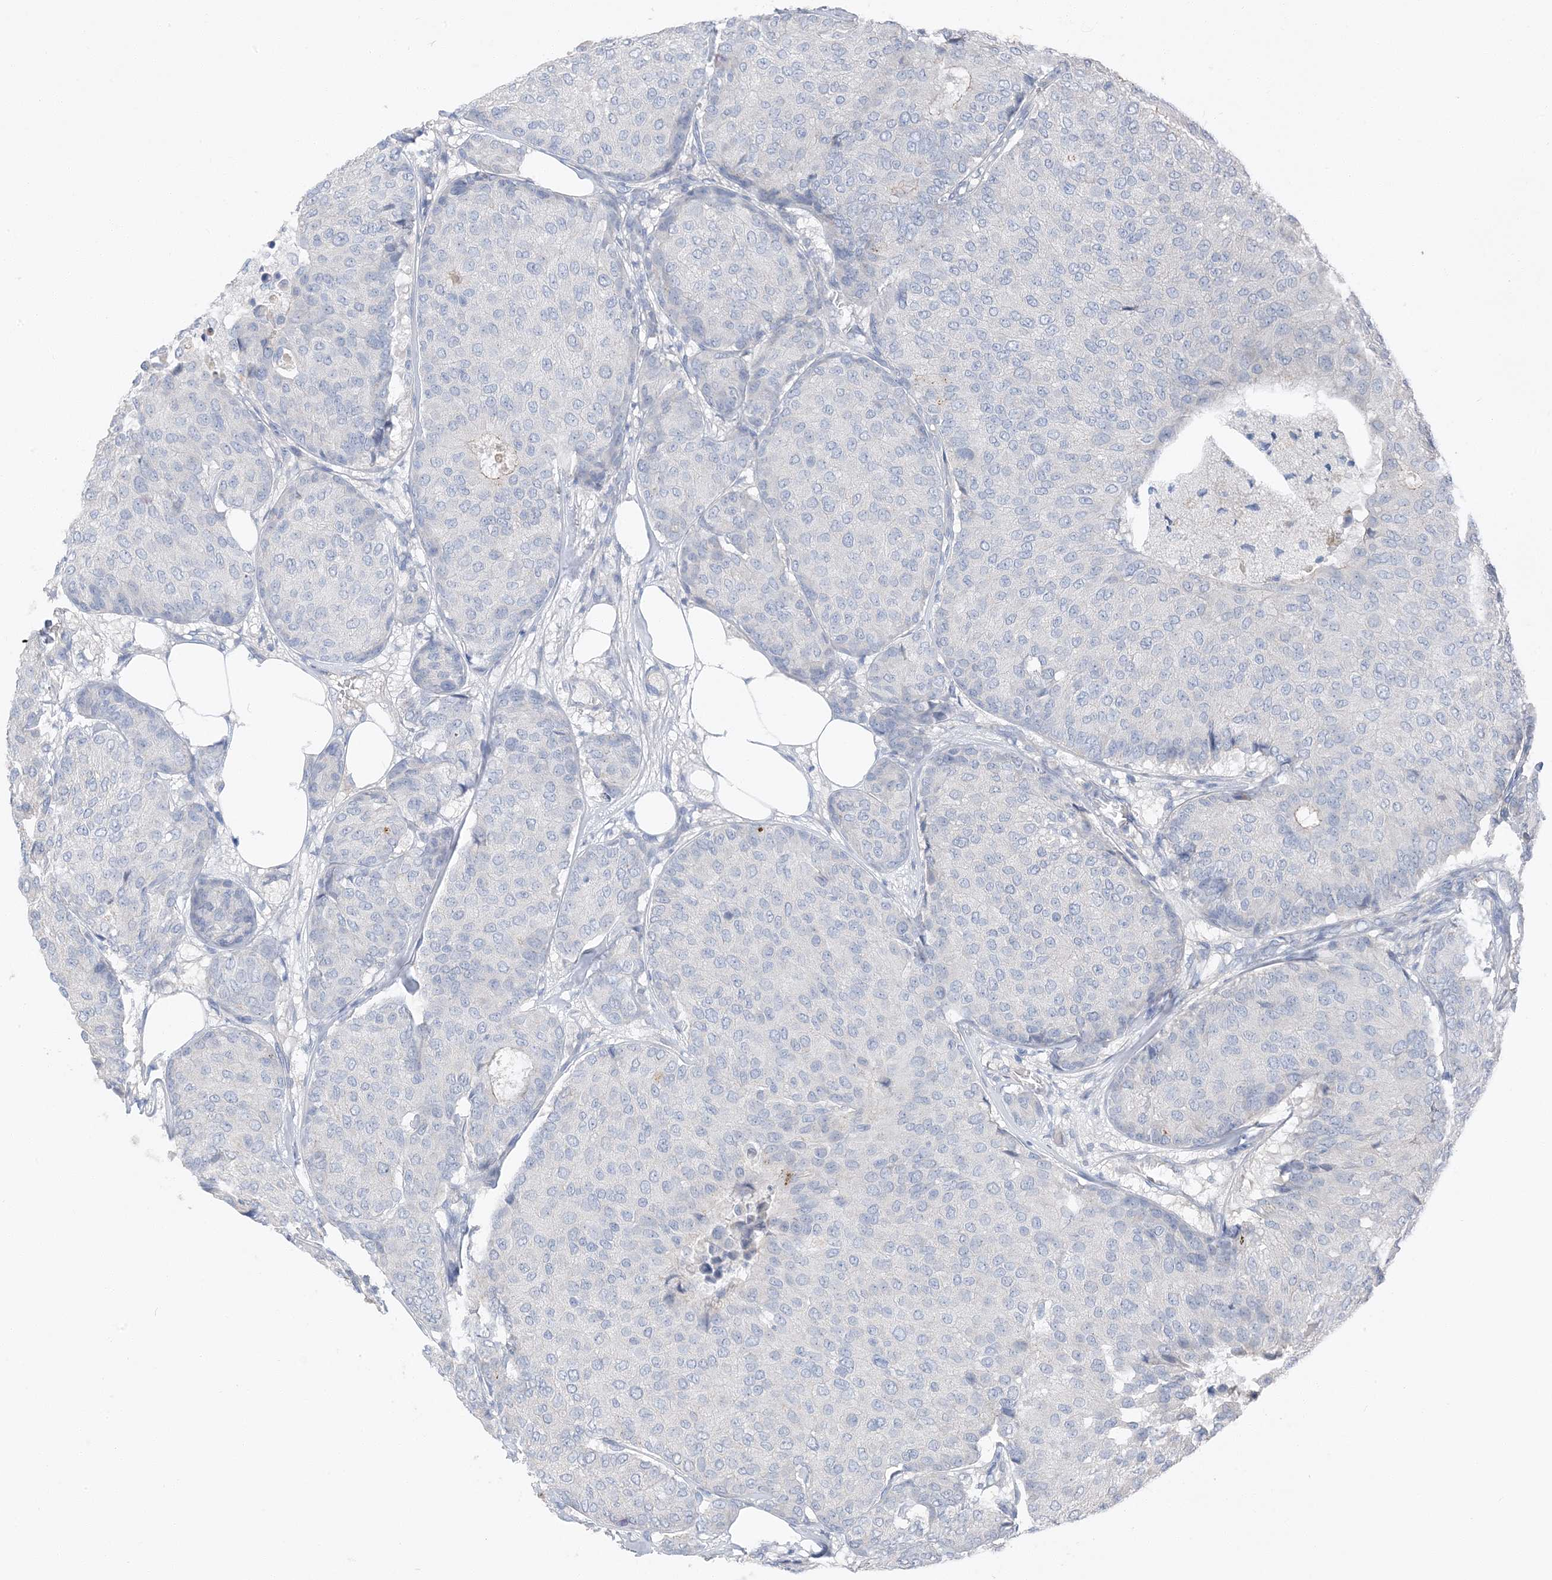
{"staining": {"intensity": "negative", "quantity": "none", "location": "none"}, "tissue": "breast cancer", "cell_type": "Tumor cells", "image_type": "cancer", "snomed": [{"axis": "morphology", "description": "Duct carcinoma"}, {"axis": "topography", "description": "Breast"}], "caption": "IHC micrograph of human invasive ductal carcinoma (breast) stained for a protein (brown), which exhibits no expression in tumor cells.", "gene": "NCOA7", "patient": {"sex": "female", "age": 75}}